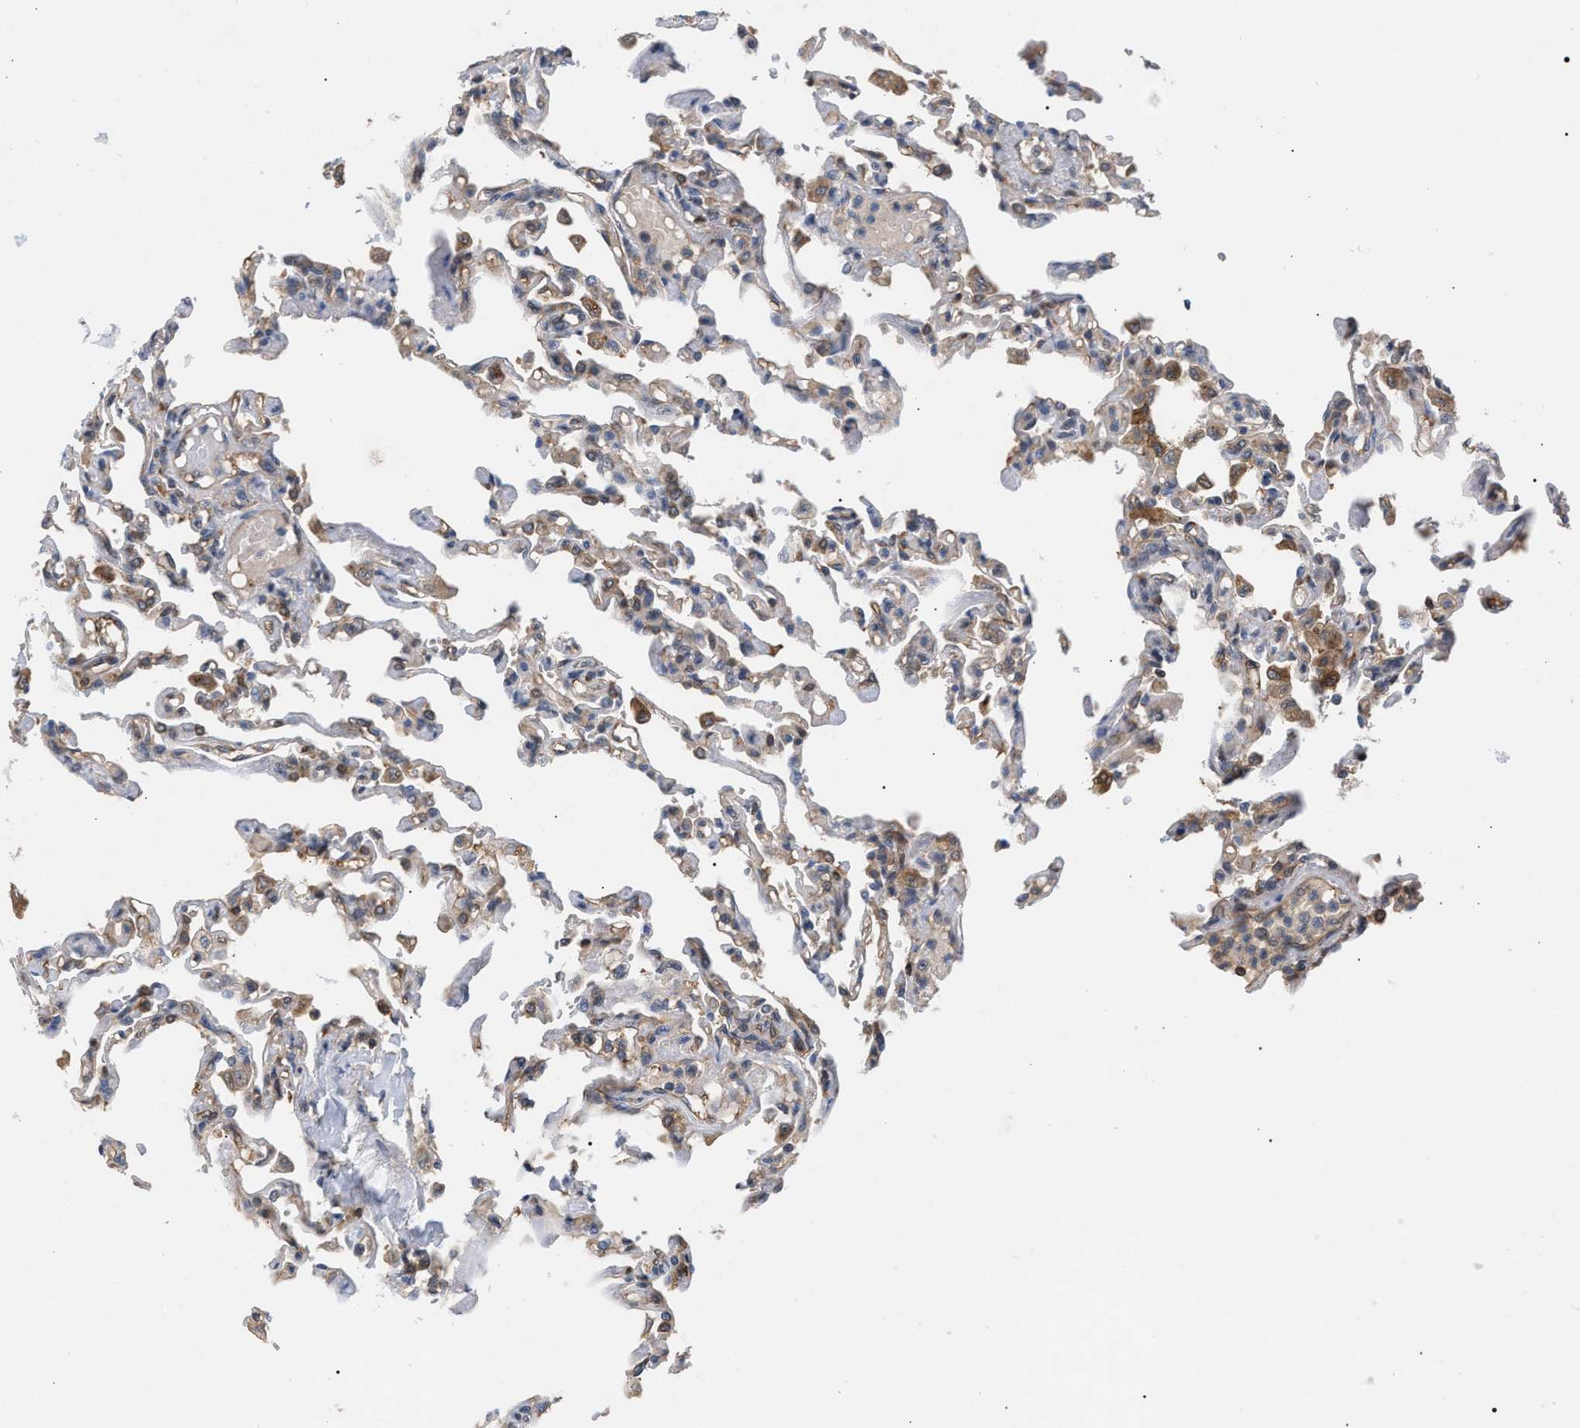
{"staining": {"intensity": "weak", "quantity": ">75%", "location": "cytoplasmic/membranous"}, "tissue": "lung", "cell_type": "Alveolar cells", "image_type": "normal", "snomed": [{"axis": "morphology", "description": "Normal tissue, NOS"}, {"axis": "topography", "description": "Lung"}], "caption": "About >75% of alveolar cells in unremarkable lung demonstrate weak cytoplasmic/membranous protein positivity as visualized by brown immunohistochemical staining.", "gene": "GLOD4", "patient": {"sex": "male", "age": 21}}